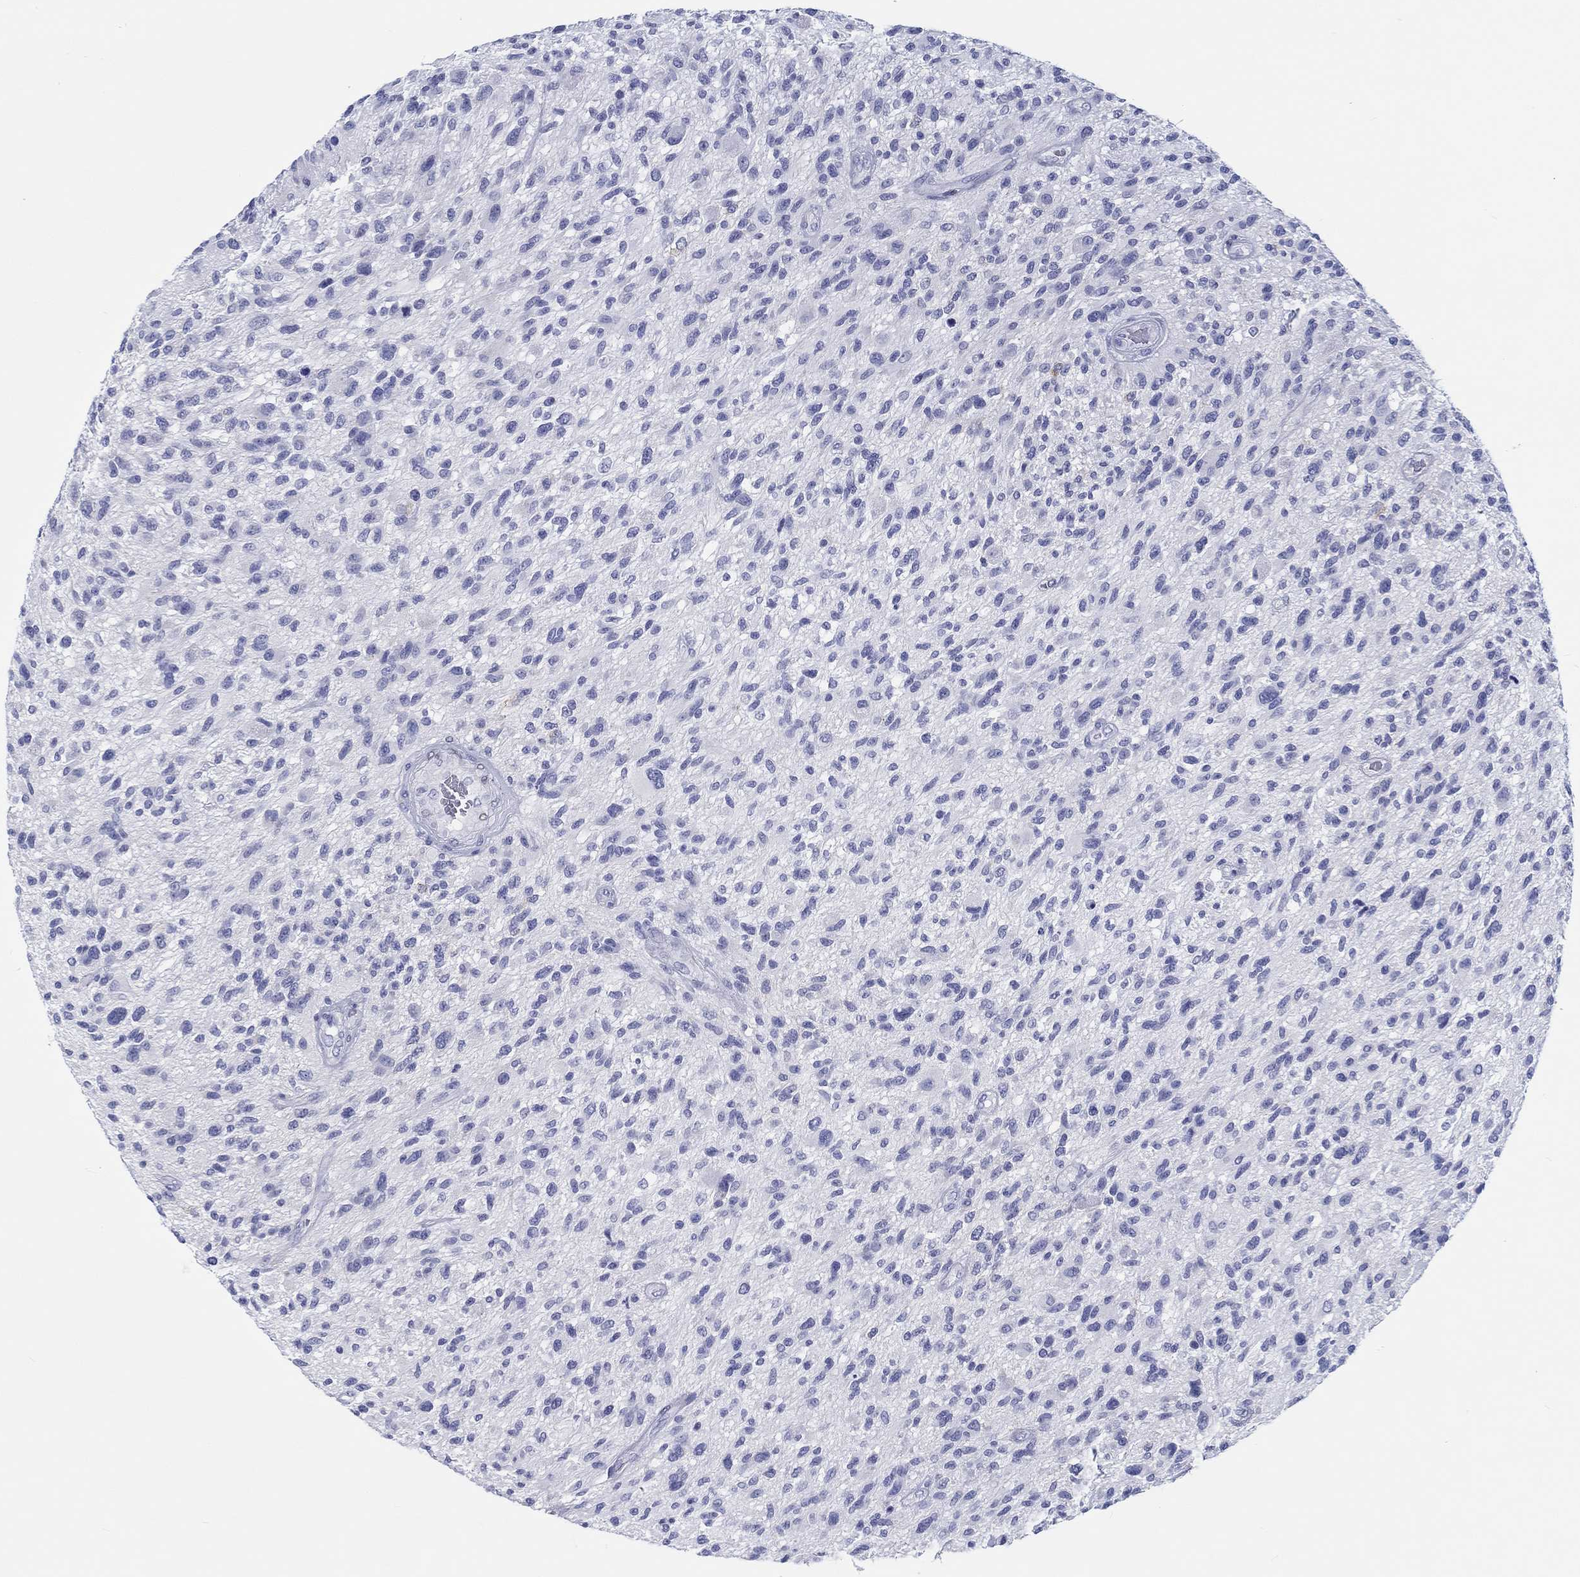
{"staining": {"intensity": "negative", "quantity": "none", "location": "none"}, "tissue": "glioma", "cell_type": "Tumor cells", "image_type": "cancer", "snomed": [{"axis": "morphology", "description": "Glioma, malignant, High grade"}, {"axis": "topography", "description": "Brain"}], "caption": "Tumor cells are negative for brown protein staining in high-grade glioma (malignant). Nuclei are stained in blue.", "gene": "H1-1", "patient": {"sex": "male", "age": 47}}